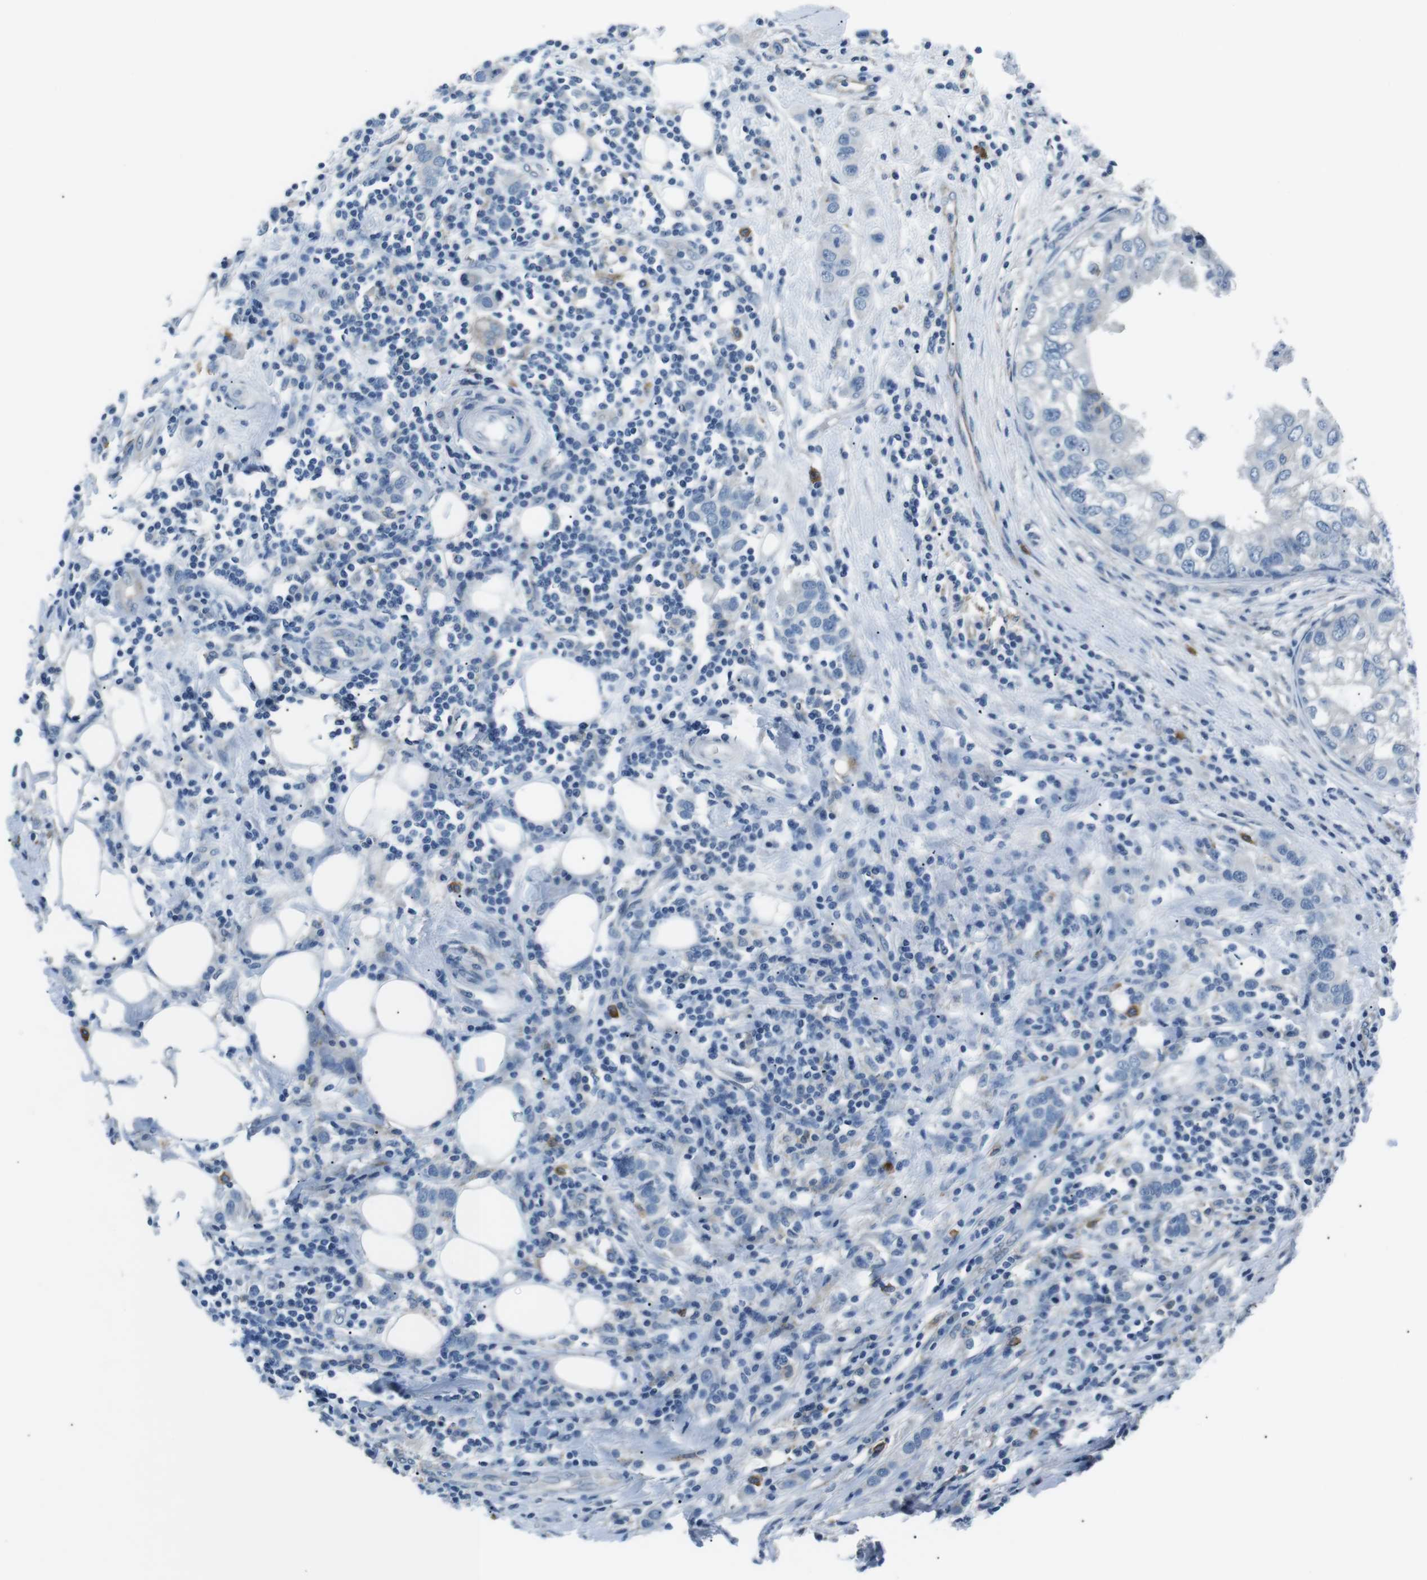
{"staining": {"intensity": "negative", "quantity": "none", "location": "none"}, "tissue": "breast cancer", "cell_type": "Tumor cells", "image_type": "cancer", "snomed": [{"axis": "morphology", "description": "Duct carcinoma"}, {"axis": "topography", "description": "Breast"}], "caption": "Human breast cancer (invasive ductal carcinoma) stained for a protein using immunohistochemistry (IHC) reveals no positivity in tumor cells.", "gene": "CSF2RA", "patient": {"sex": "female", "age": 50}}